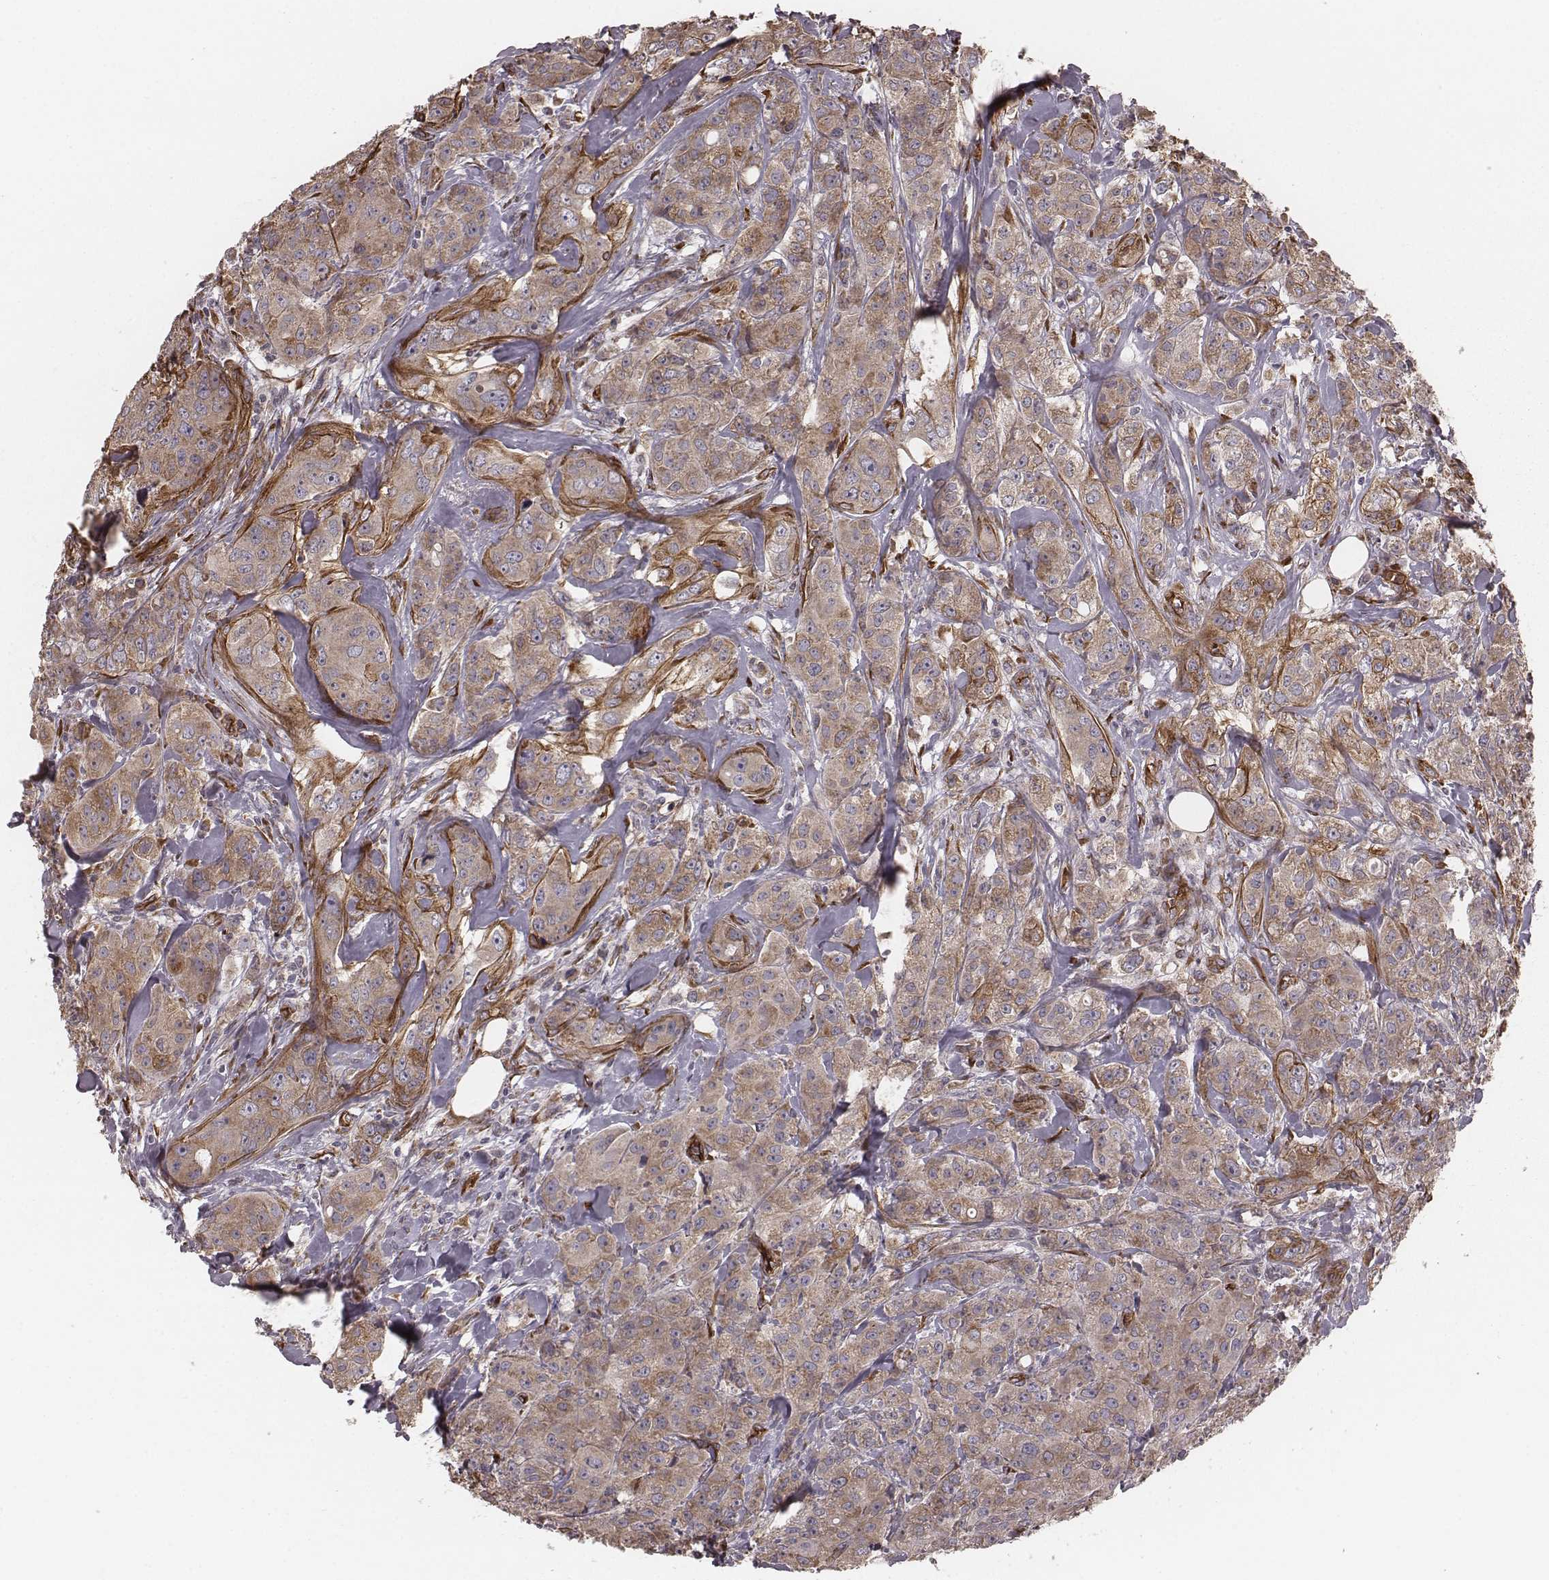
{"staining": {"intensity": "moderate", "quantity": ">75%", "location": "cytoplasmic/membranous"}, "tissue": "breast cancer", "cell_type": "Tumor cells", "image_type": "cancer", "snomed": [{"axis": "morphology", "description": "Duct carcinoma"}, {"axis": "topography", "description": "Breast"}], "caption": "An IHC histopathology image of neoplastic tissue is shown. Protein staining in brown highlights moderate cytoplasmic/membranous positivity in breast cancer (intraductal carcinoma) within tumor cells.", "gene": "PALMD", "patient": {"sex": "female", "age": 43}}